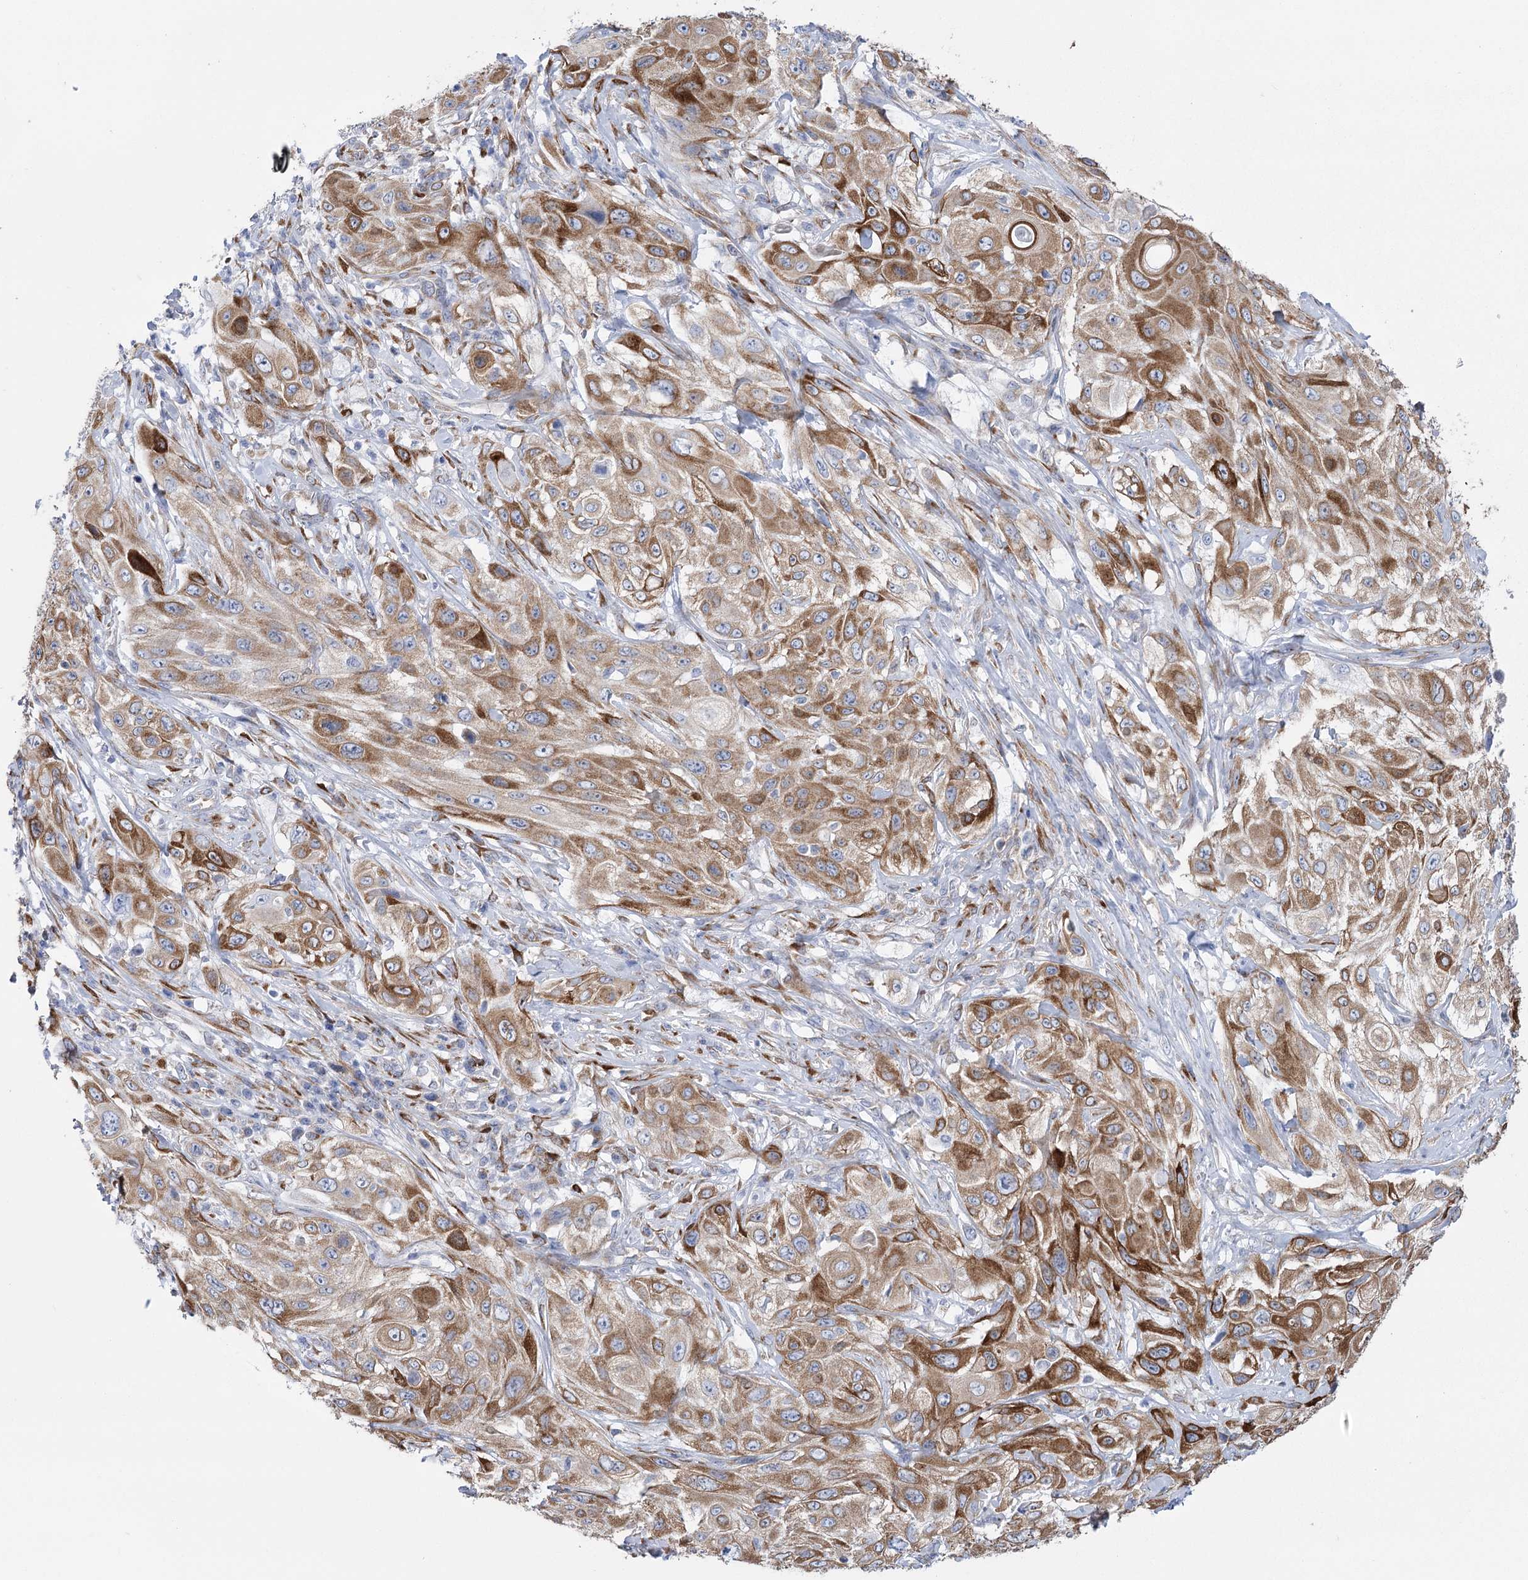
{"staining": {"intensity": "moderate", "quantity": ">75%", "location": "cytoplasmic/membranous"}, "tissue": "cervical cancer", "cell_type": "Tumor cells", "image_type": "cancer", "snomed": [{"axis": "morphology", "description": "Squamous cell carcinoma, NOS"}, {"axis": "topography", "description": "Cervix"}], "caption": "The immunohistochemical stain shows moderate cytoplasmic/membranous expression in tumor cells of cervical cancer (squamous cell carcinoma) tissue.", "gene": "YTHDC2", "patient": {"sex": "female", "age": 42}}